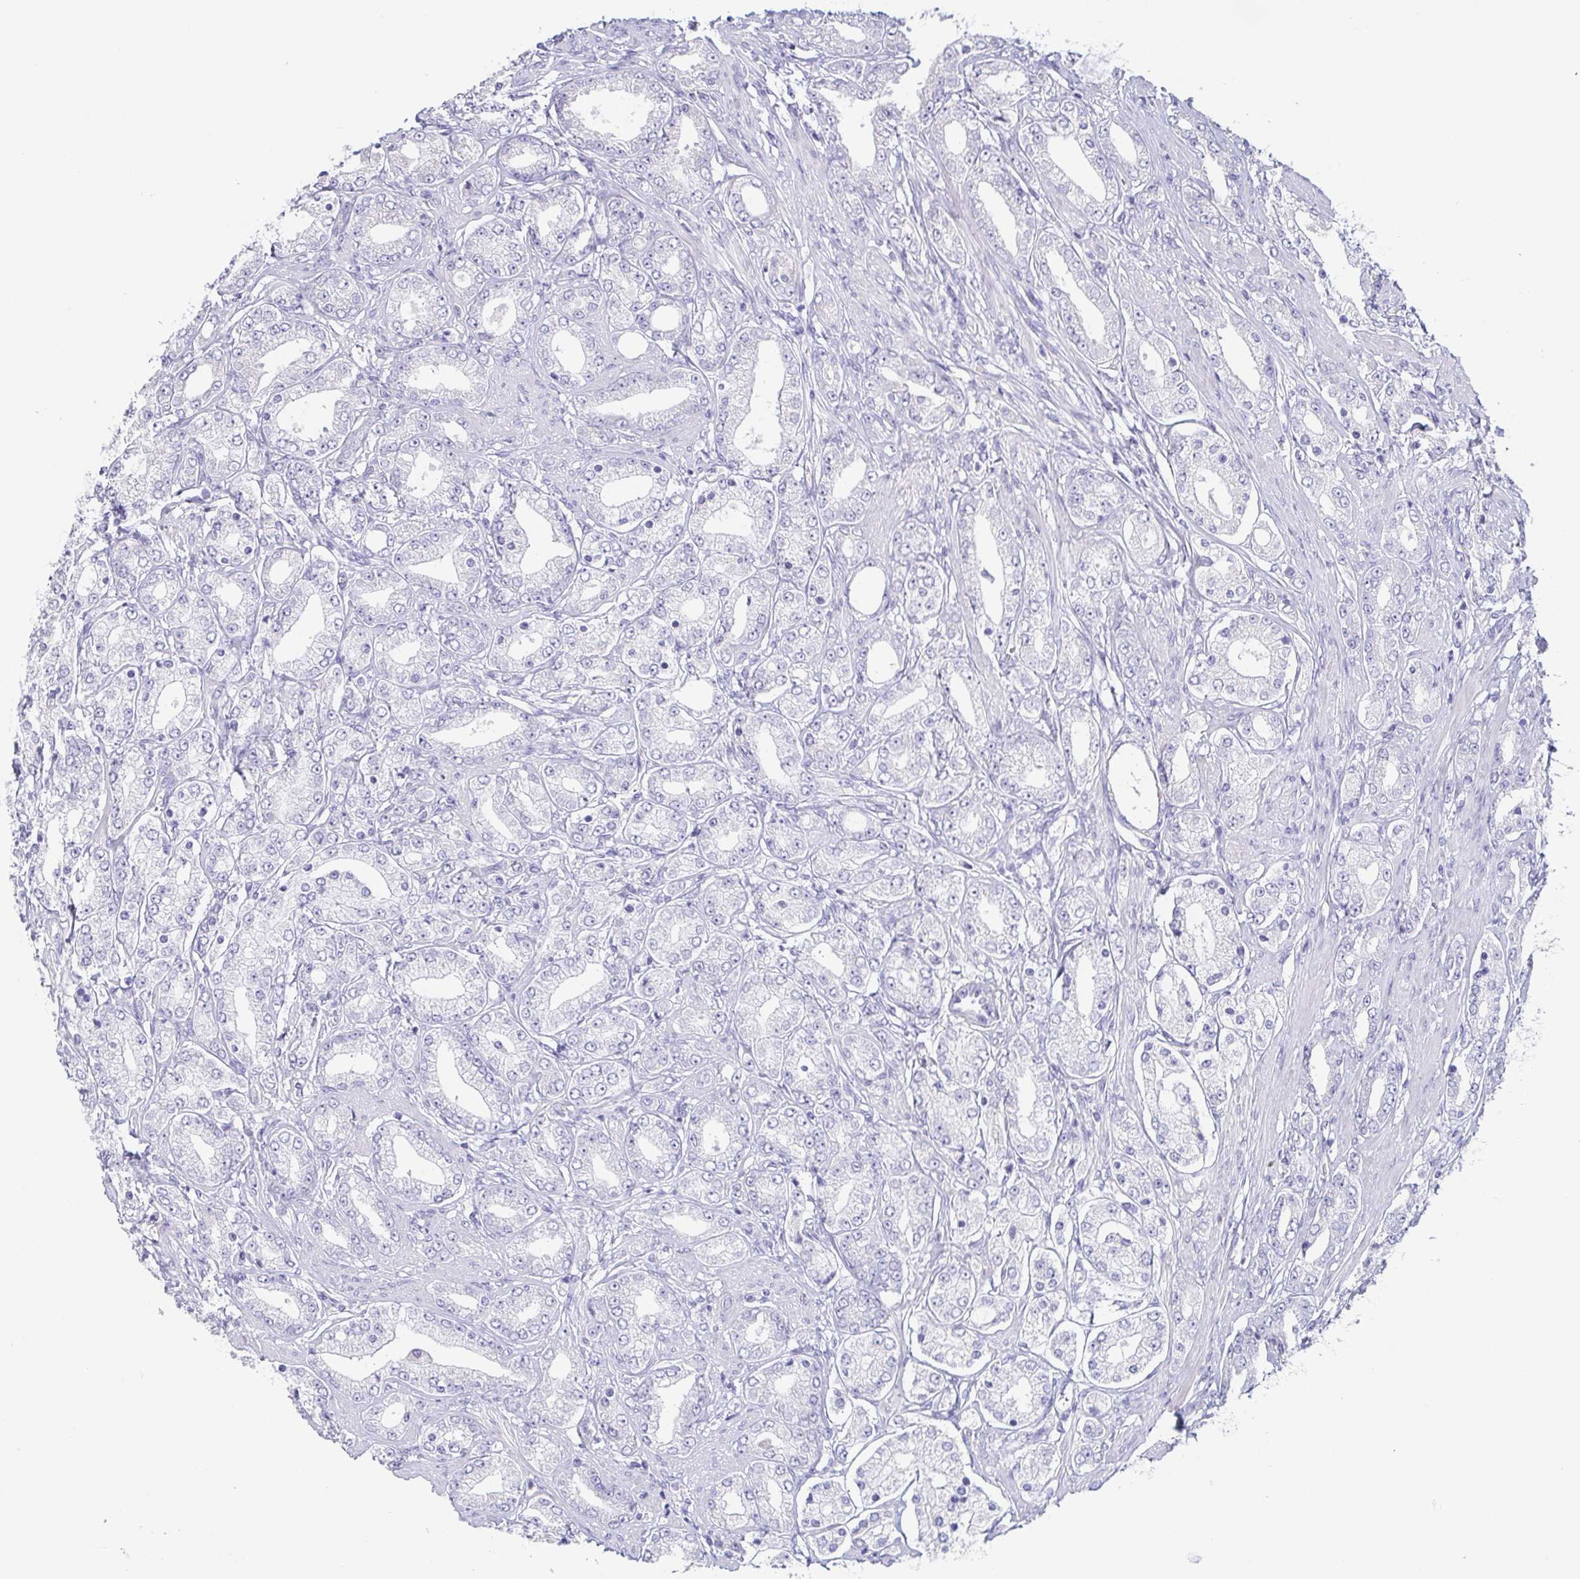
{"staining": {"intensity": "negative", "quantity": "none", "location": "none"}, "tissue": "prostate cancer", "cell_type": "Tumor cells", "image_type": "cancer", "snomed": [{"axis": "morphology", "description": "Adenocarcinoma, High grade"}, {"axis": "topography", "description": "Prostate"}], "caption": "IHC image of prostate cancer stained for a protein (brown), which demonstrates no positivity in tumor cells. (DAB (3,3'-diaminobenzidine) immunohistochemistry, high magnification).", "gene": "PRR27", "patient": {"sex": "male", "age": 67}}